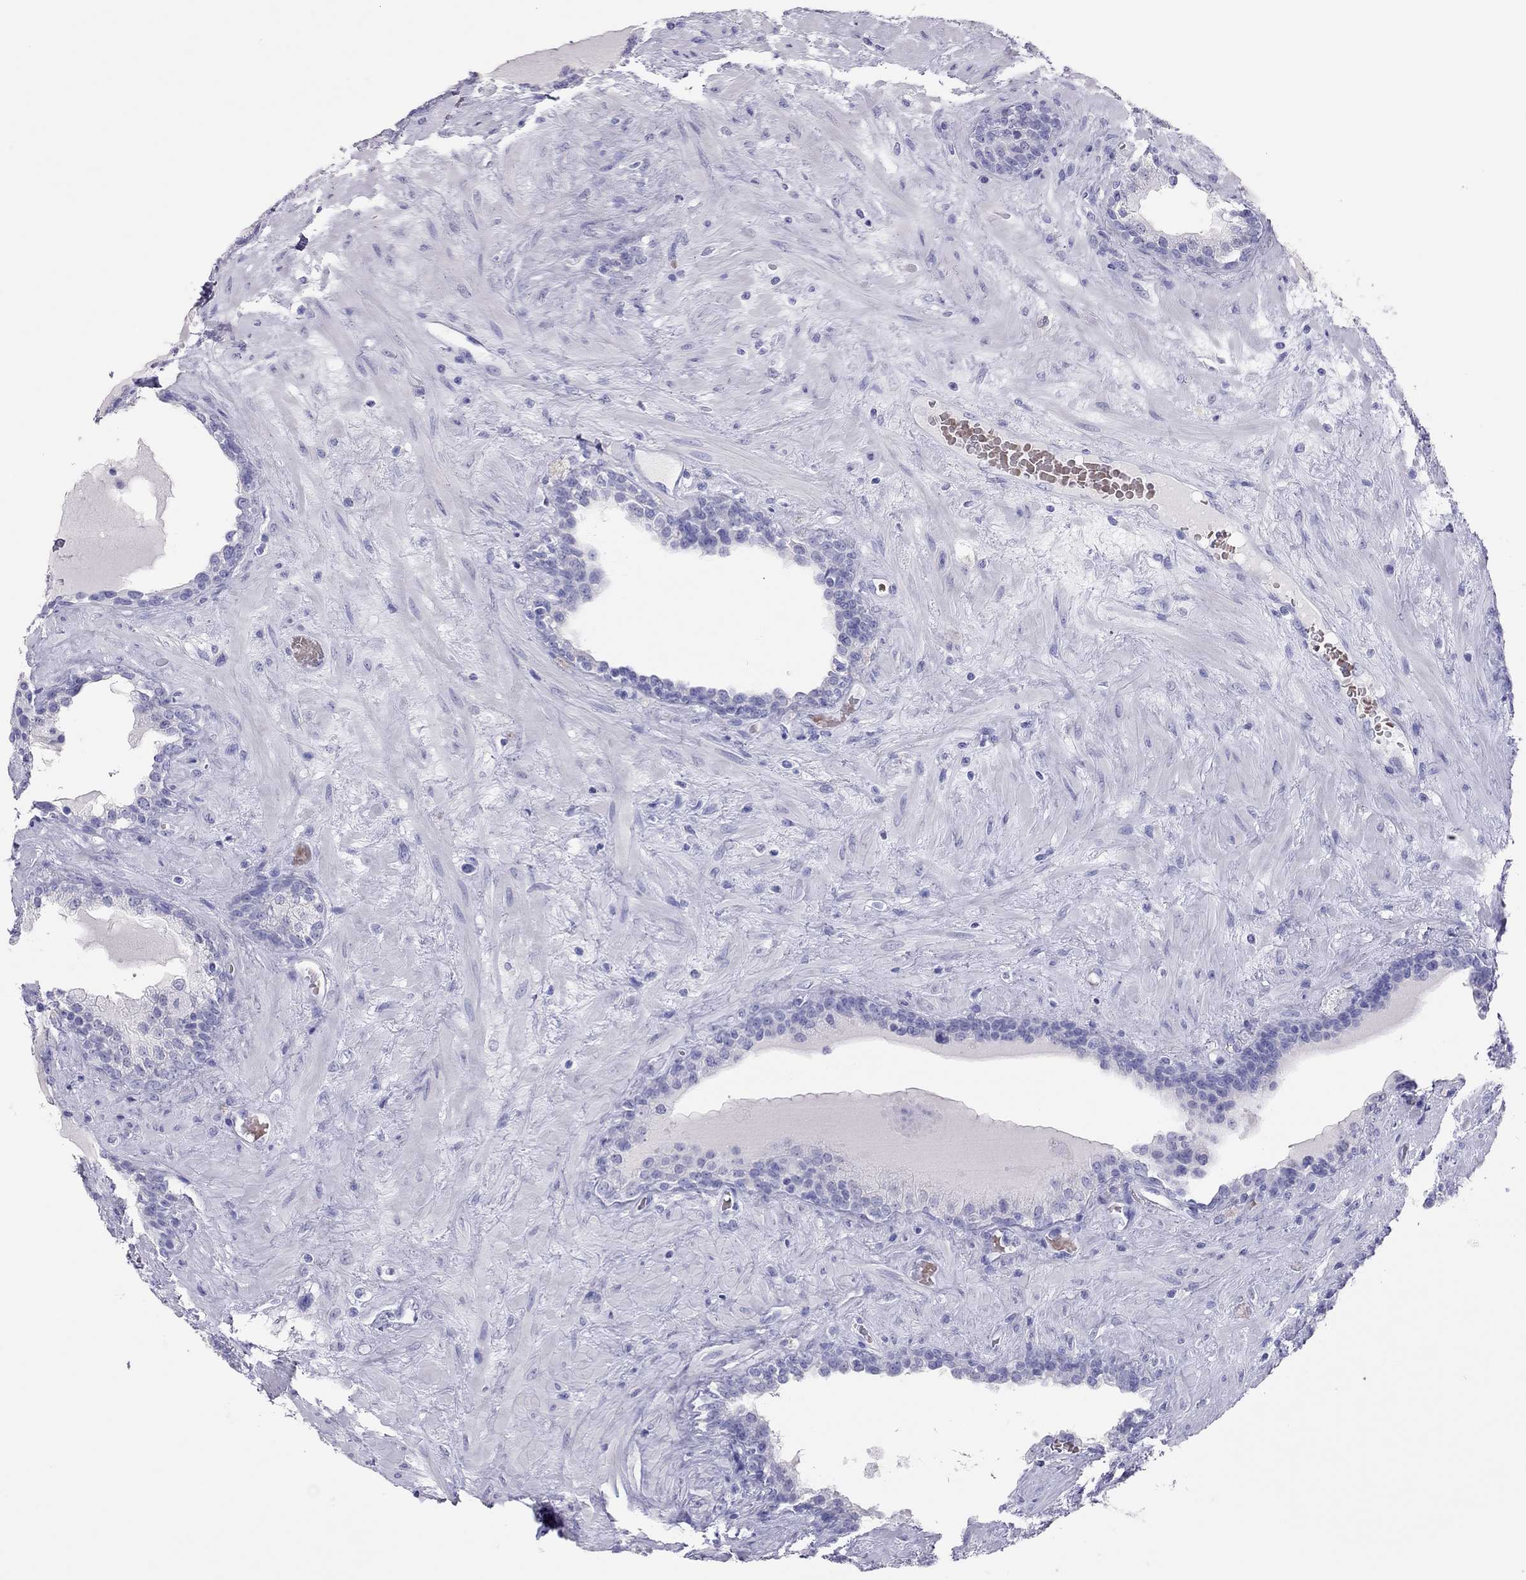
{"staining": {"intensity": "negative", "quantity": "none", "location": "none"}, "tissue": "prostate", "cell_type": "Glandular cells", "image_type": "normal", "snomed": [{"axis": "morphology", "description": "Normal tissue, NOS"}, {"axis": "topography", "description": "Prostate"}], "caption": "Protein analysis of unremarkable prostate demonstrates no significant expression in glandular cells. (DAB (3,3'-diaminobenzidine) IHC, high magnification).", "gene": "TSHB", "patient": {"sex": "male", "age": 63}}